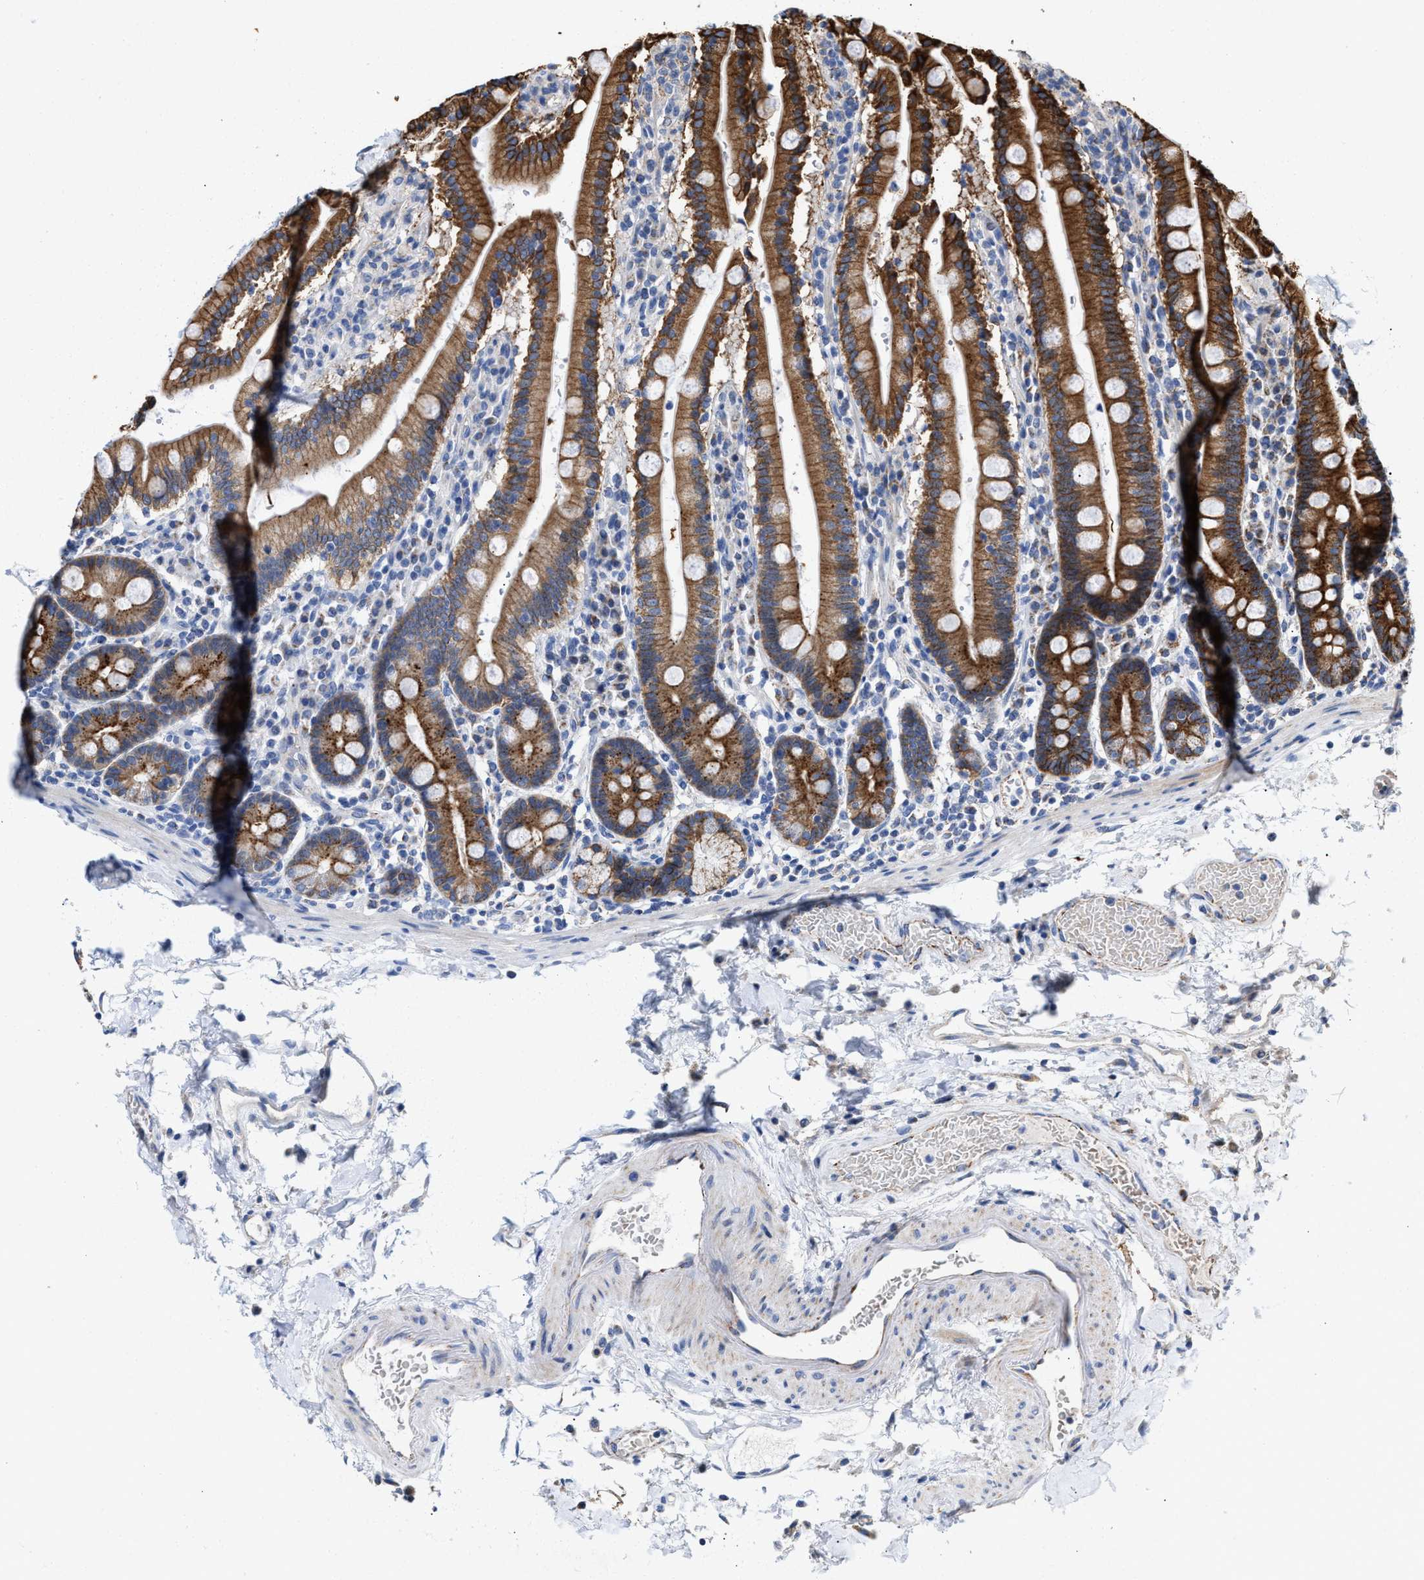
{"staining": {"intensity": "strong", "quantity": "25%-75%", "location": "cytoplasmic/membranous"}, "tissue": "duodenum", "cell_type": "Glandular cells", "image_type": "normal", "snomed": [{"axis": "morphology", "description": "Normal tissue, NOS"}, {"axis": "topography", "description": "Small intestine, NOS"}], "caption": "An immunohistochemistry (IHC) histopathology image of normal tissue is shown. Protein staining in brown labels strong cytoplasmic/membranous positivity in duodenum within glandular cells.", "gene": "JAG1", "patient": {"sex": "female", "age": 71}}